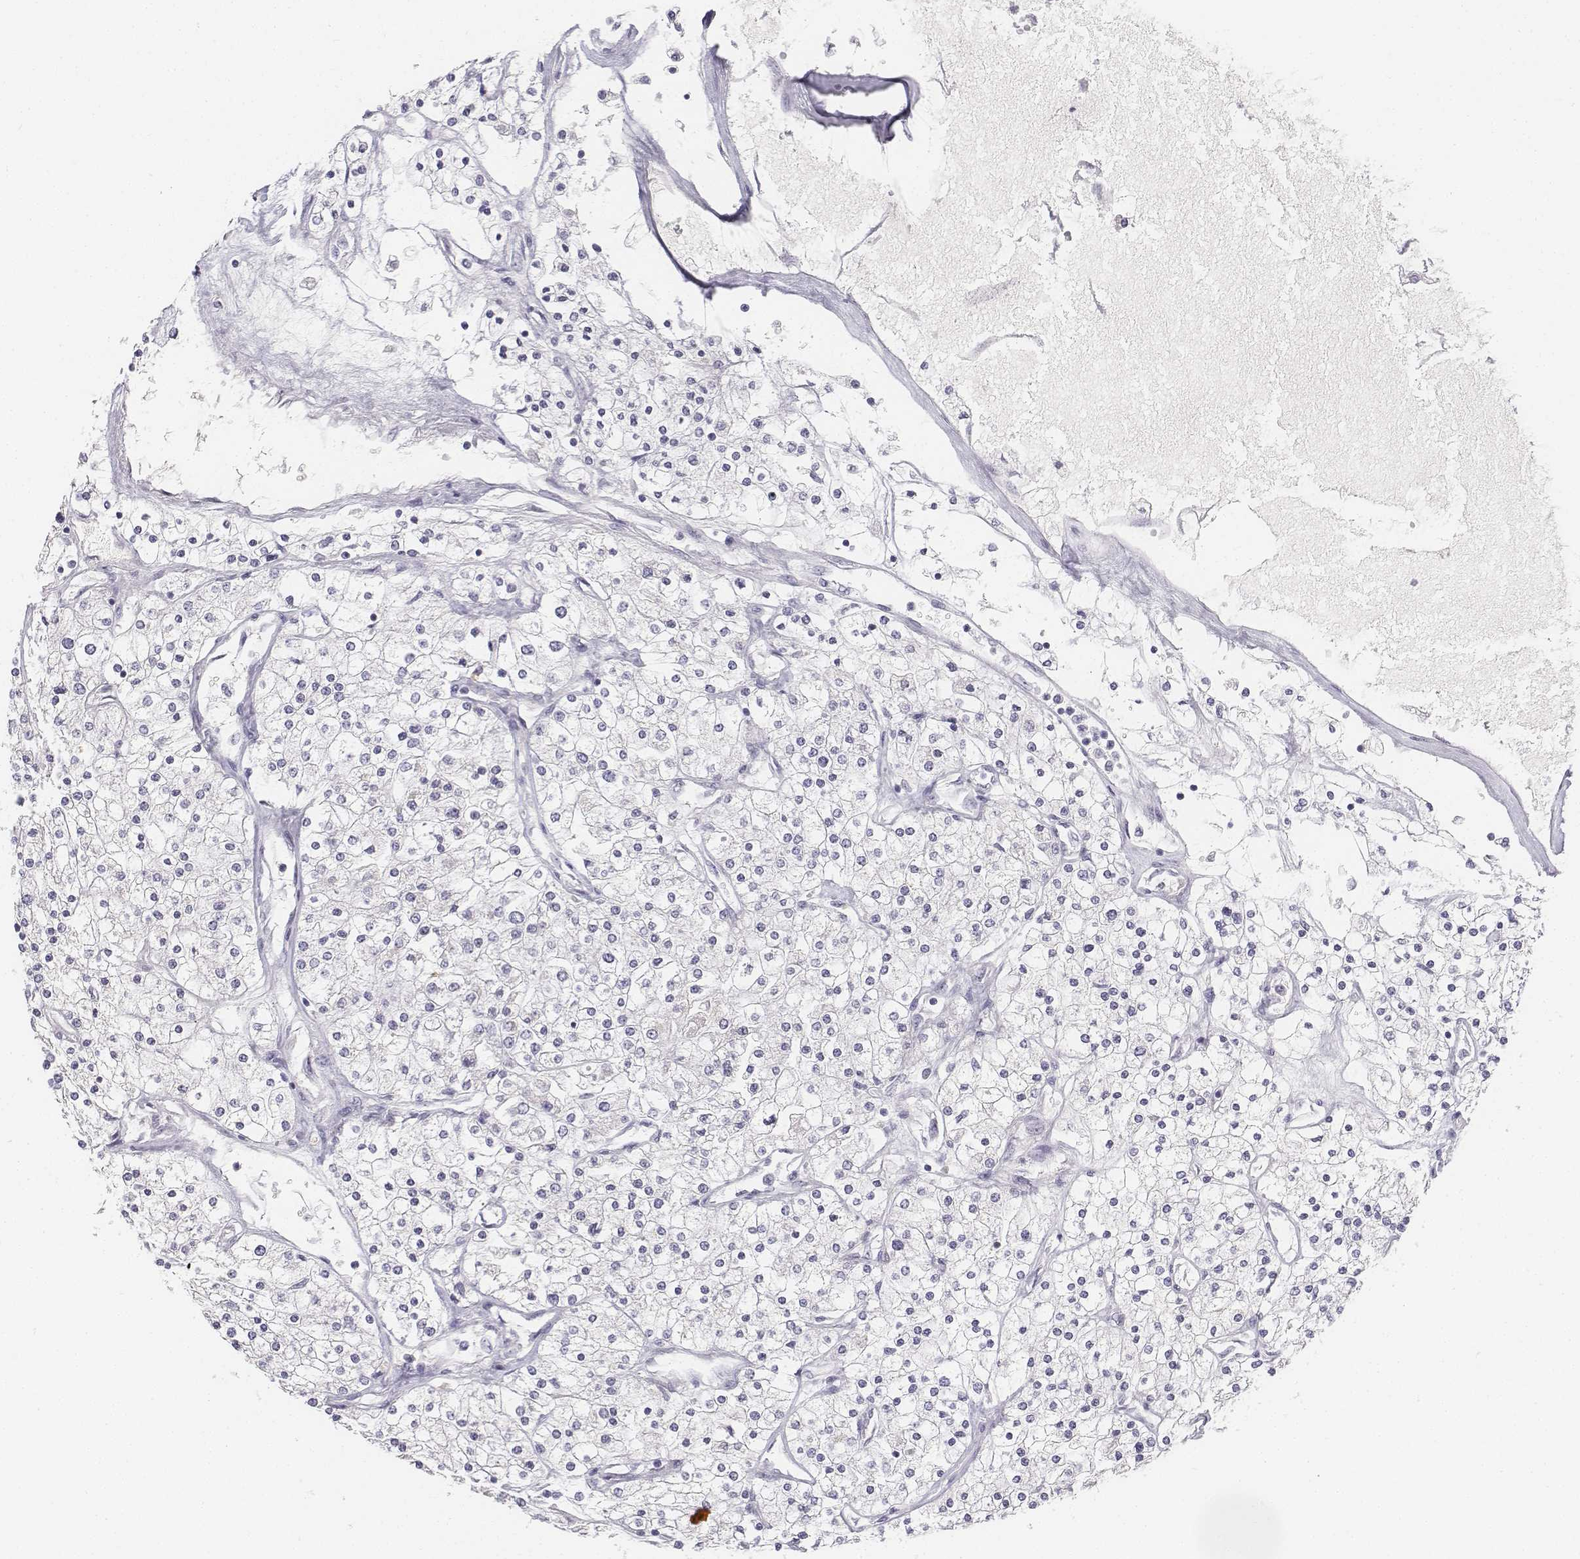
{"staining": {"intensity": "negative", "quantity": "none", "location": "none"}, "tissue": "renal cancer", "cell_type": "Tumor cells", "image_type": "cancer", "snomed": [{"axis": "morphology", "description": "Adenocarcinoma, NOS"}, {"axis": "topography", "description": "Kidney"}], "caption": "Immunohistochemistry (IHC) image of neoplastic tissue: human renal cancer (adenocarcinoma) stained with DAB reveals no significant protein positivity in tumor cells. (Brightfield microscopy of DAB immunohistochemistry at high magnification).", "gene": "UCN2", "patient": {"sex": "male", "age": 80}}